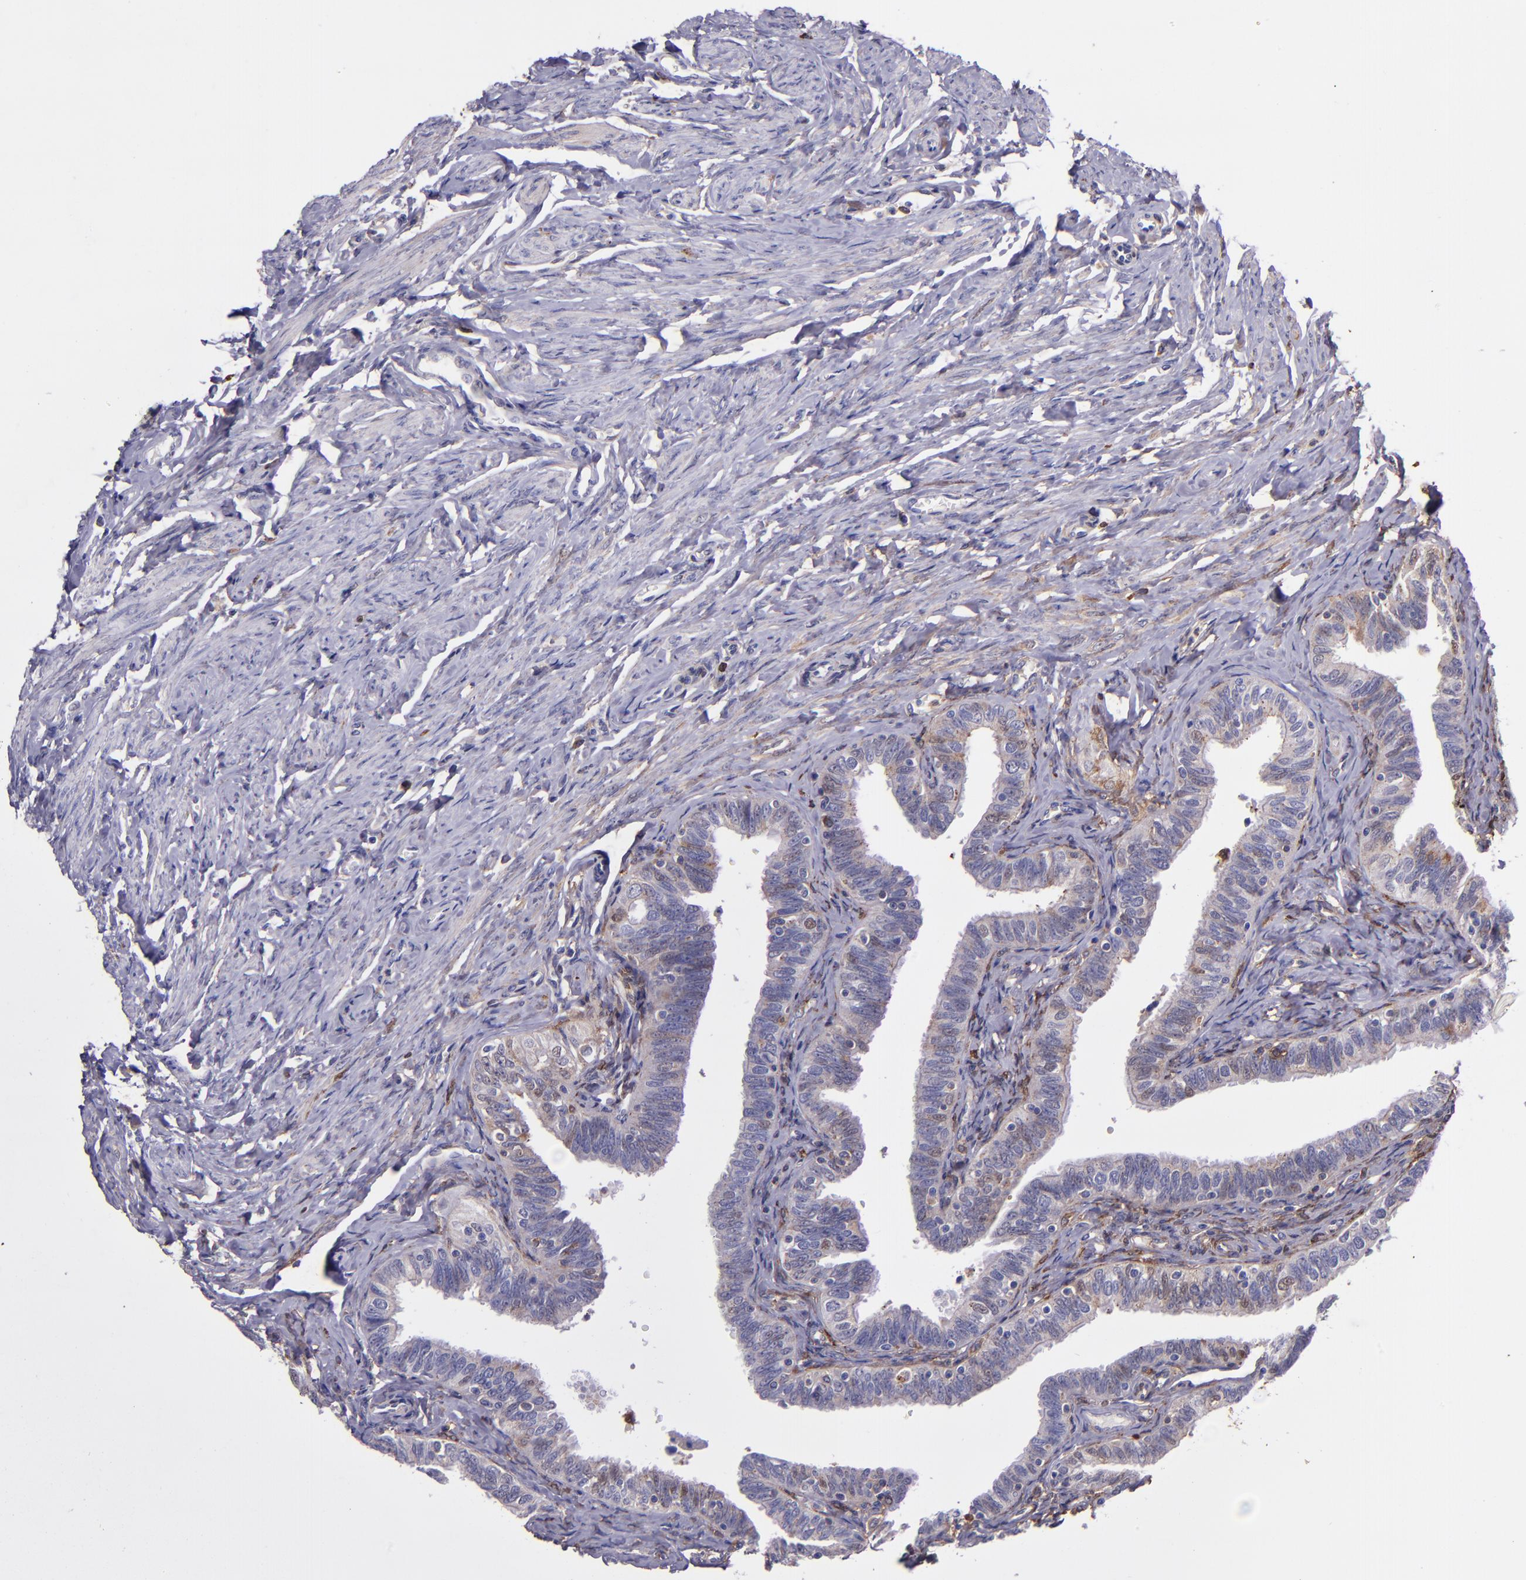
{"staining": {"intensity": "moderate", "quantity": "<25%", "location": "cytoplasmic/membranous,nuclear"}, "tissue": "fallopian tube", "cell_type": "Glandular cells", "image_type": "normal", "snomed": [{"axis": "morphology", "description": "Normal tissue, NOS"}, {"axis": "topography", "description": "Fallopian tube"}, {"axis": "topography", "description": "Ovary"}], "caption": "A high-resolution photomicrograph shows immunohistochemistry staining of unremarkable fallopian tube, which shows moderate cytoplasmic/membranous,nuclear expression in approximately <25% of glandular cells.", "gene": "WASH6P", "patient": {"sex": "female", "age": 69}}